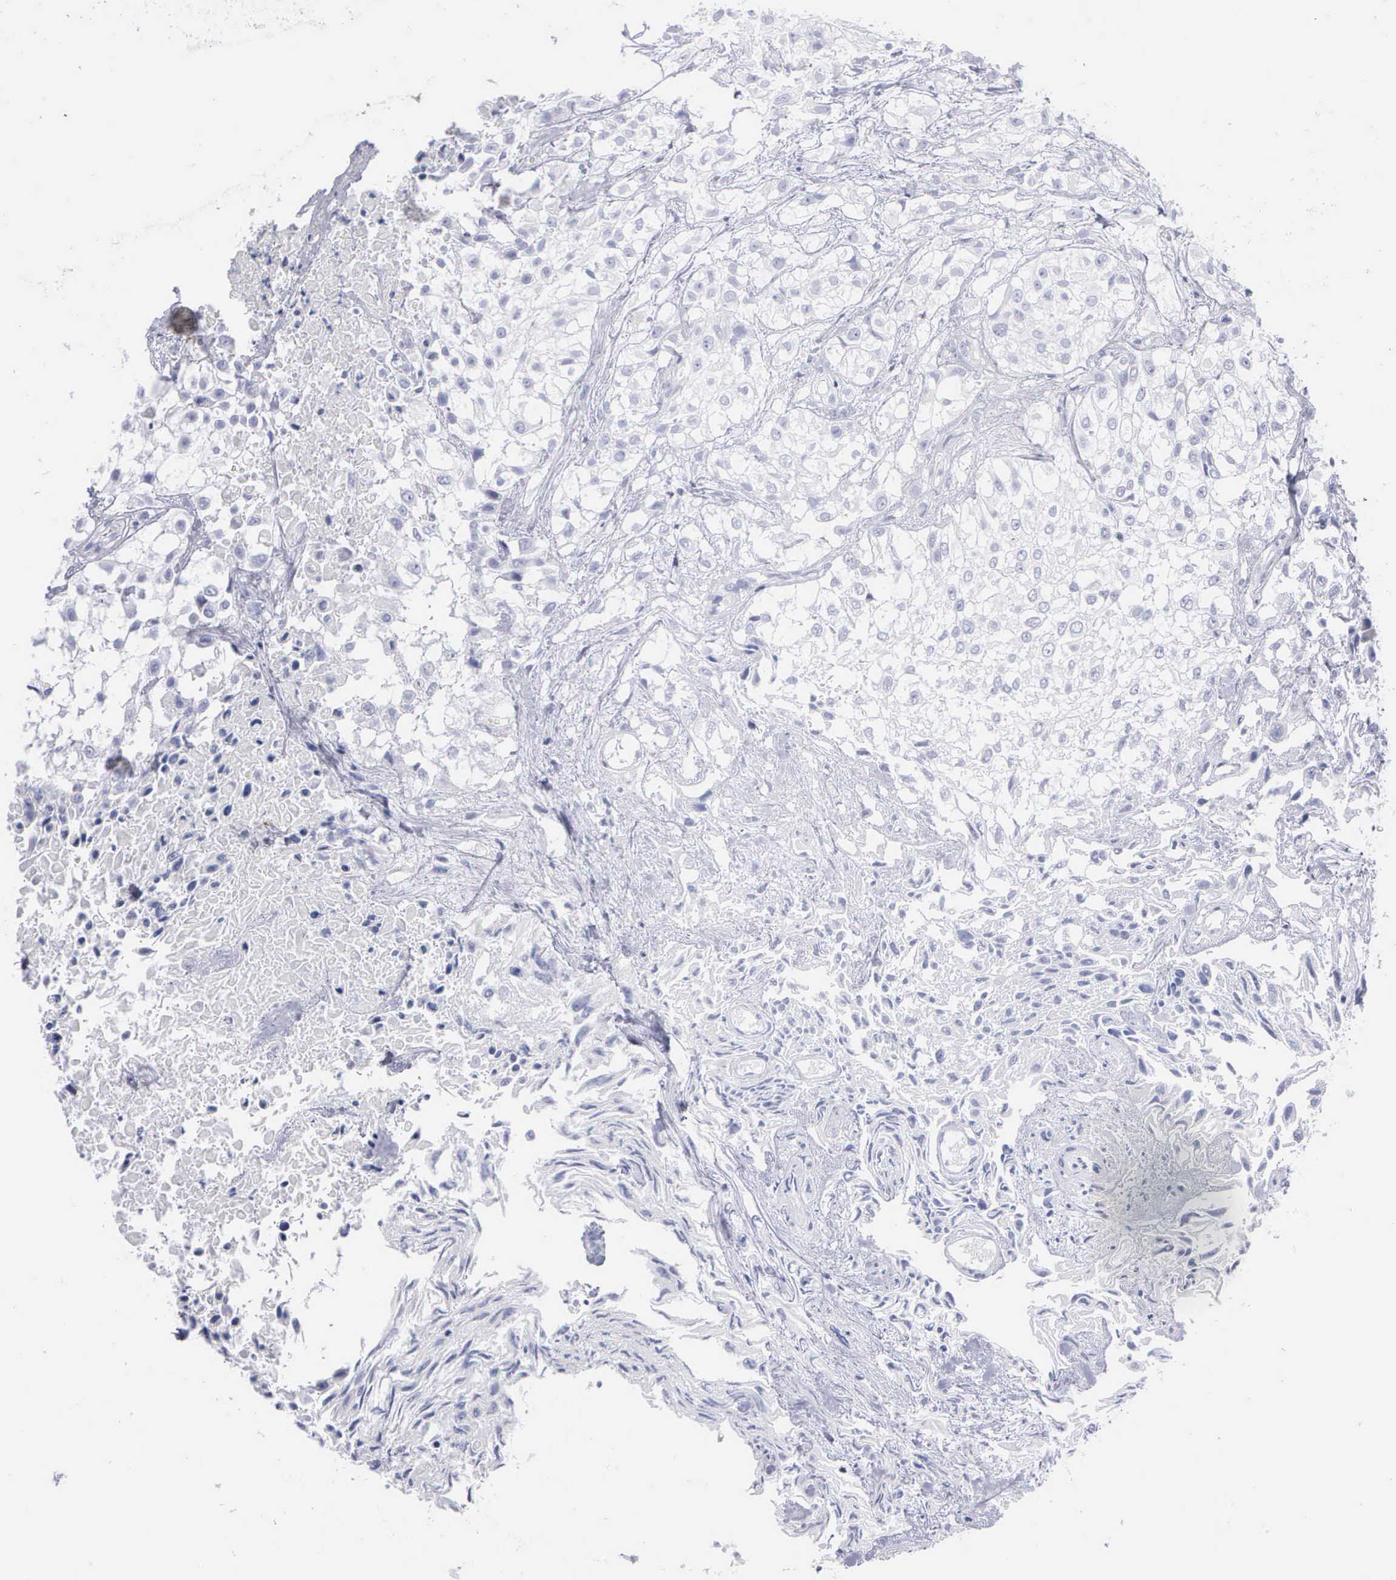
{"staining": {"intensity": "negative", "quantity": "none", "location": "none"}, "tissue": "urothelial cancer", "cell_type": "Tumor cells", "image_type": "cancer", "snomed": [{"axis": "morphology", "description": "Urothelial carcinoma, High grade"}, {"axis": "topography", "description": "Urinary bladder"}], "caption": "Urothelial cancer stained for a protein using IHC shows no positivity tumor cells.", "gene": "CTSL", "patient": {"sex": "male", "age": 56}}